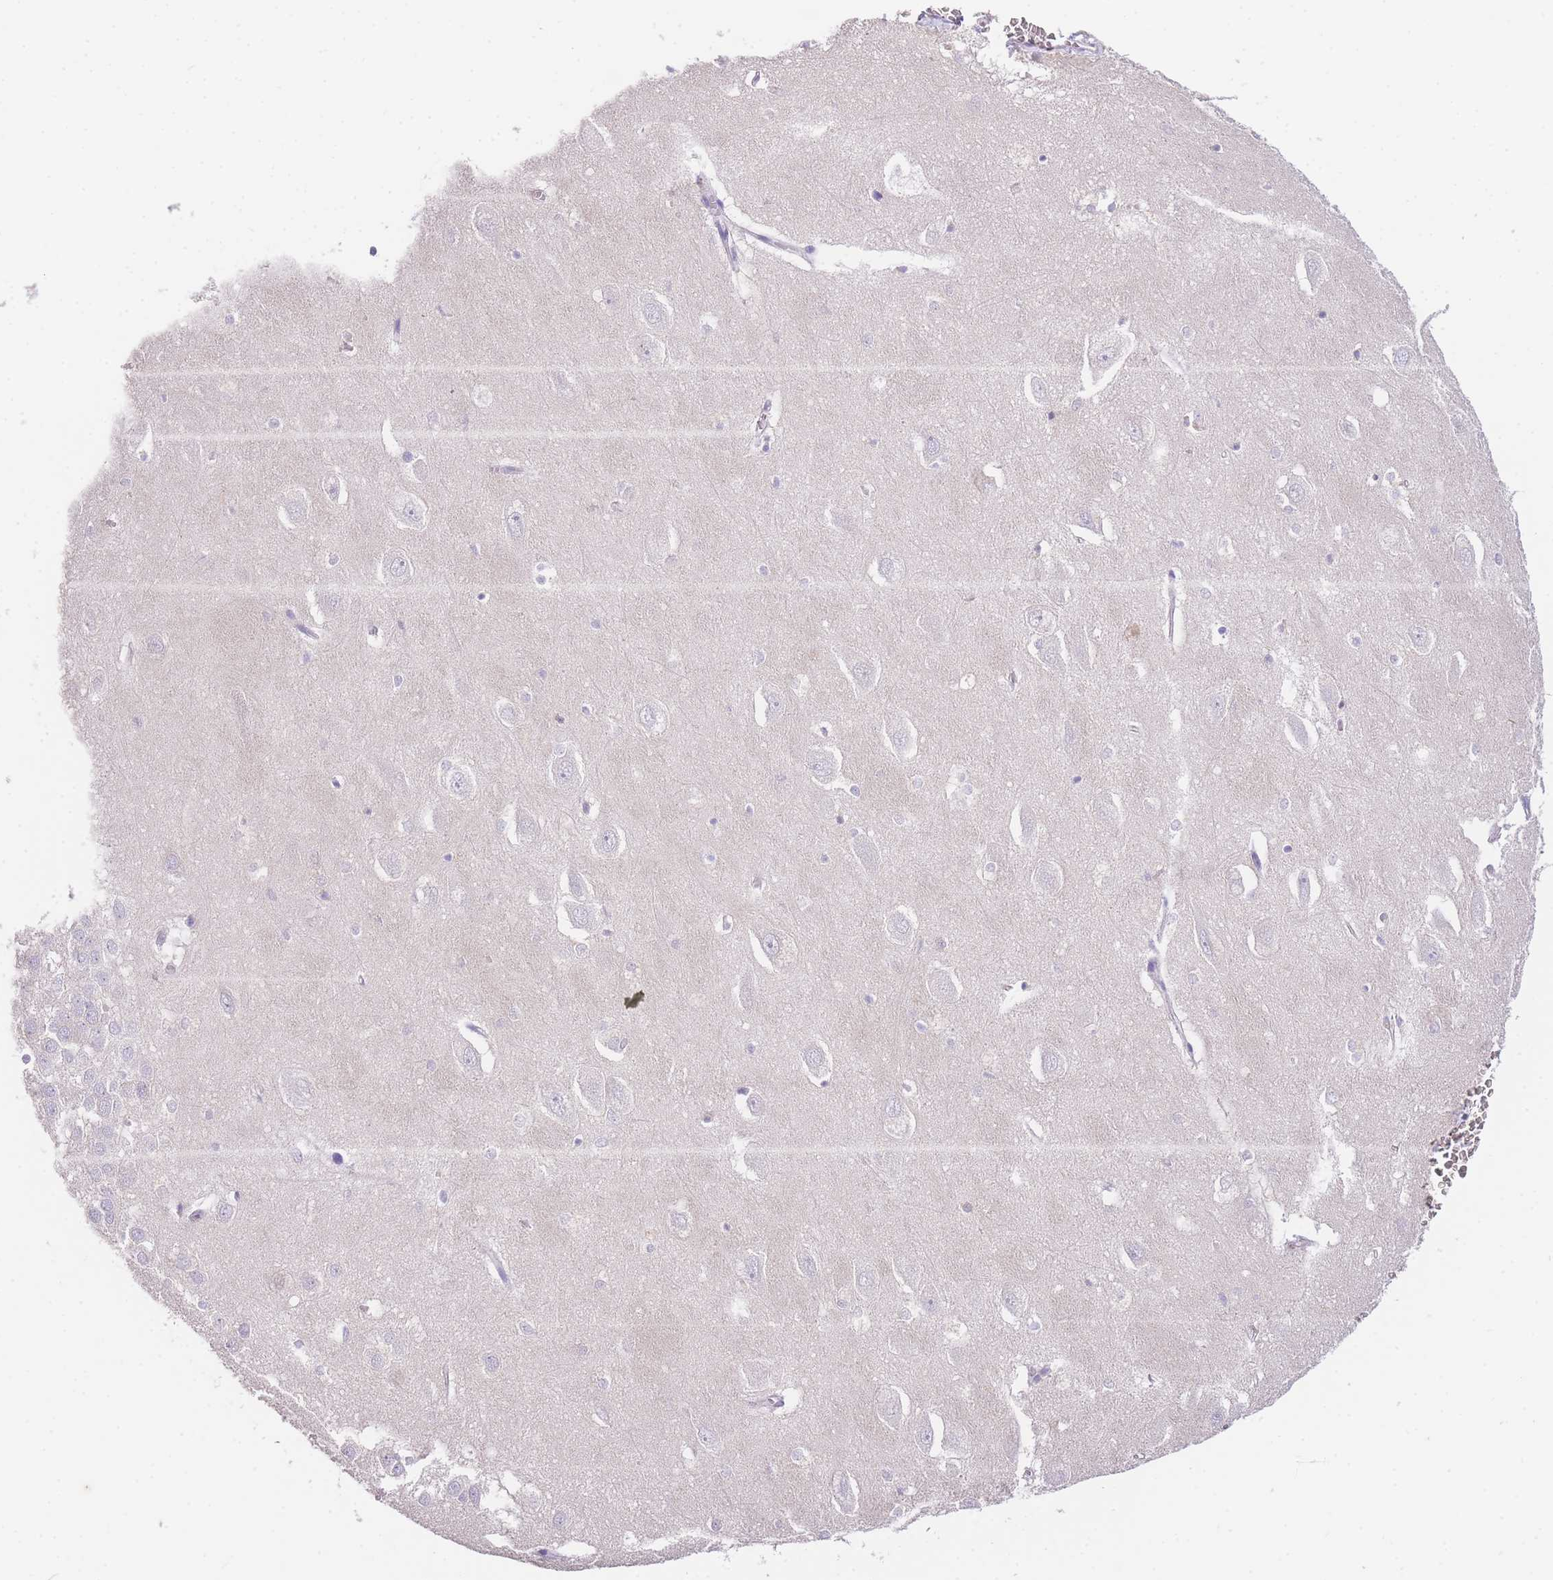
{"staining": {"intensity": "negative", "quantity": "none", "location": "none"}, "tissue": "hippocampus", "cell_type": "Glial cells", "image_type": "normal", "snomed": [{"axis": "morphology", "description": "Normal tissue, NOS"}, {"axis": "topography", "description": "Hippocampus"}], "caption": "A high-resolution photomicrograph shows immunohistochemistry staining of unremarkable hippocampus, which demonstrates no significant positivity in glial cells. (DAB (3,3'-diaminobenzidine) immunohistochemistry visualized using brightfield microscopy, high magnification).", "gene": "SLC35F2", "patient": {"sex": "female", "age": 64}}